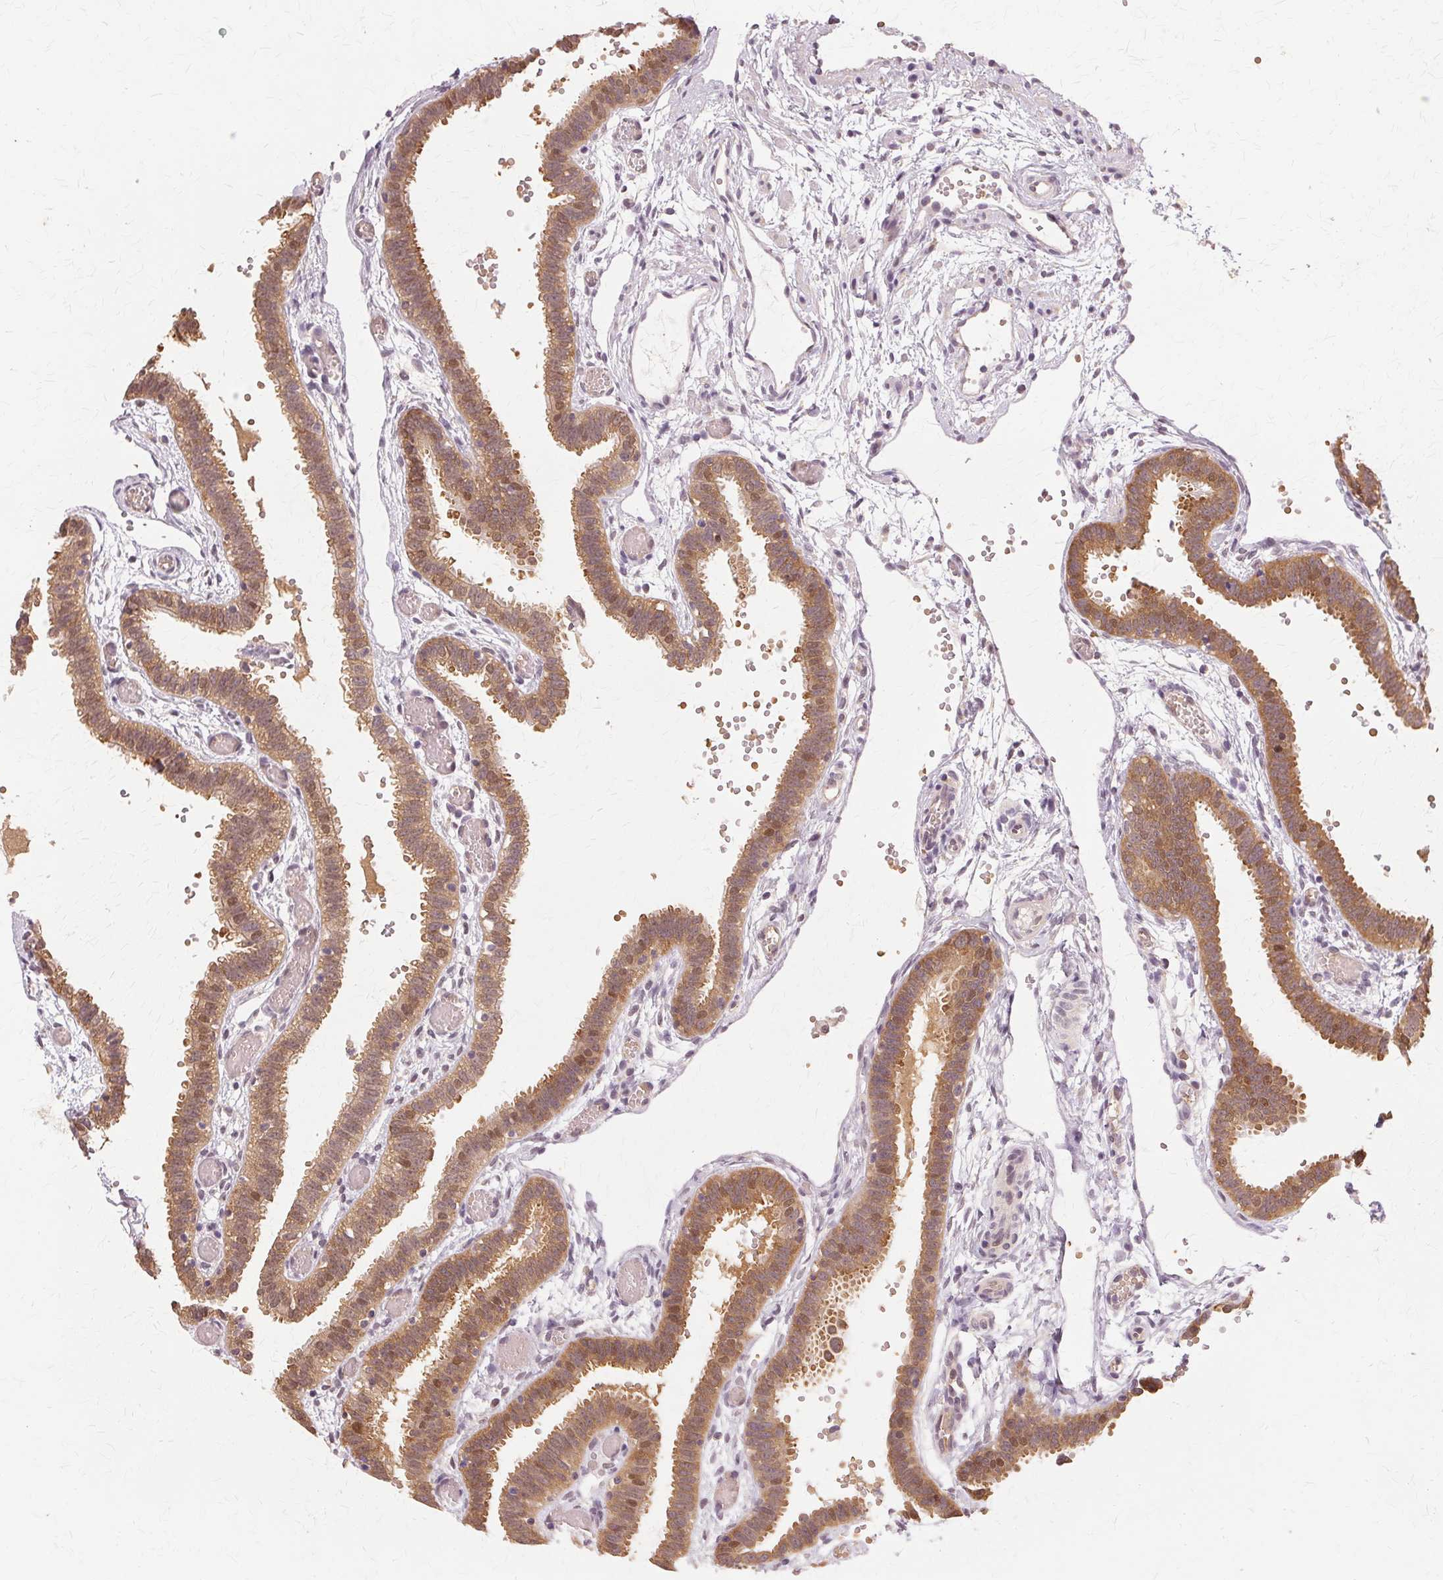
{"staining": {"intensity": "moderate", "quantity": ">75%", "location": "cytoplasmic/membranous,nuclear"}, "tissue": "fallopian tube", "cell_type": "Glandular cells", "image_type": "normal", "snomed": [{"axis": "morphology", "description": "Normal tissue, NOS"}, {"axis": "topography", "description": "Fallopian tube"}], "caption": "Moderate cytoplasmic/membranous,nuclear positivity is seen in about >75% of glandular cells in unremarkable fallopian tube.", "gene": "PRMT5", "patient": {"sex": "female", "age": 37}}